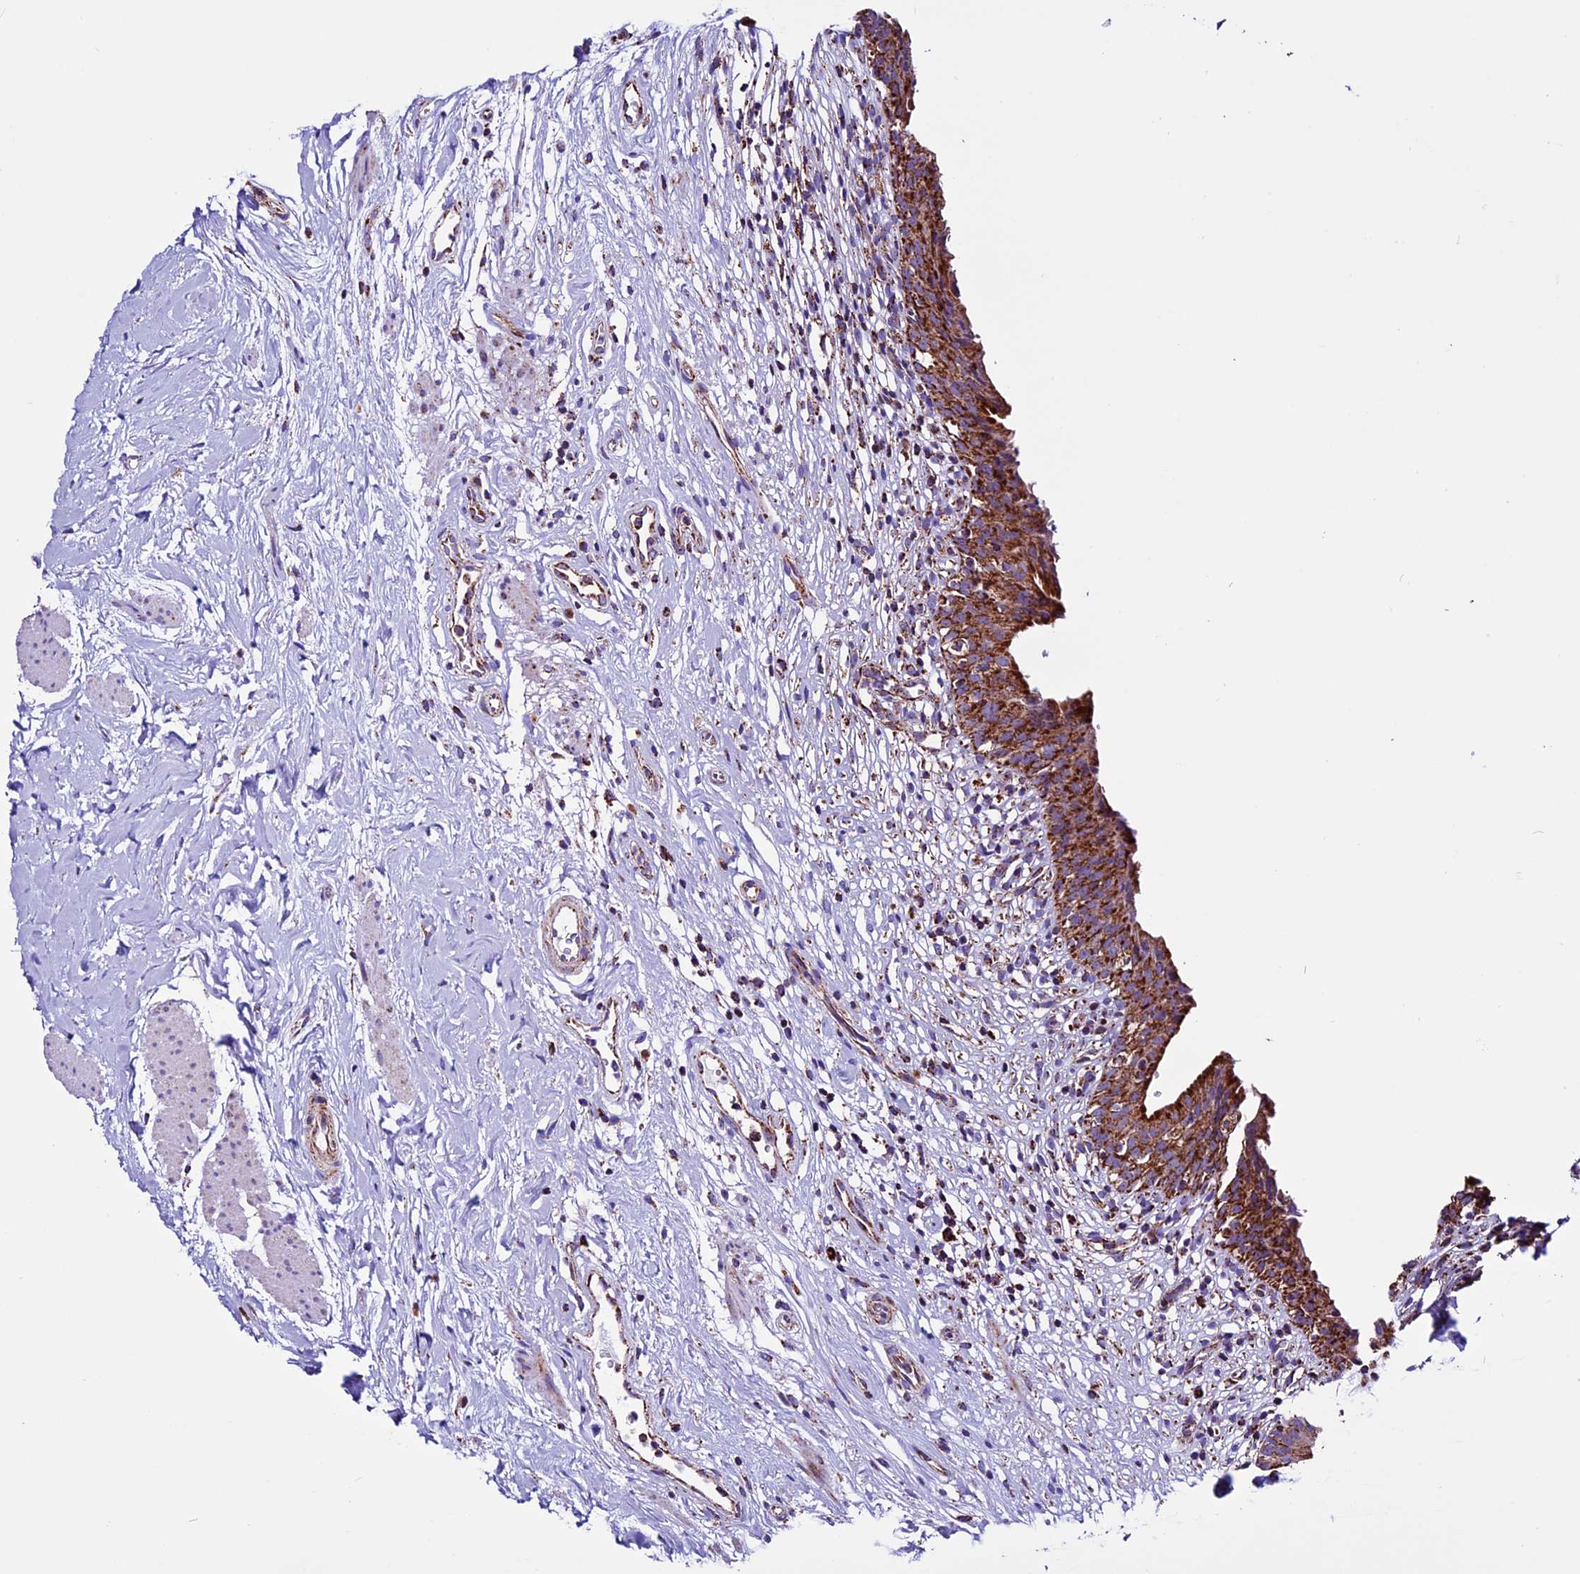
{"staining": {"intensity": "strong", "quantity": ">75%", "location": "cytoplasmic/membranous"}, "tissue": "urinary bladder", "cell_type": "Urothelial cells", "image_type": "normal", "snomed": [{"axis": "morphology", "description": "Normal tissue, NOS"}, {"axis": "morphology", "description": "Inflammation, NOS"}, {"axis": "topography", "description": "Urinary bladder"}], "caption": "Immunohistochemistry staining of normal urinary bladder, which displays high levels of strong cytoplasmic/membranous positivity in about >75% of urothelial cells indicating strong cytoplasmic/membranous protein expression. The staining was performed using DAB (brown) for protein detection and nuclei were counterstained in hematoxylin (blue).", "gene": "CX3CL1", "patient": {"sex": "male", "age": 63}}